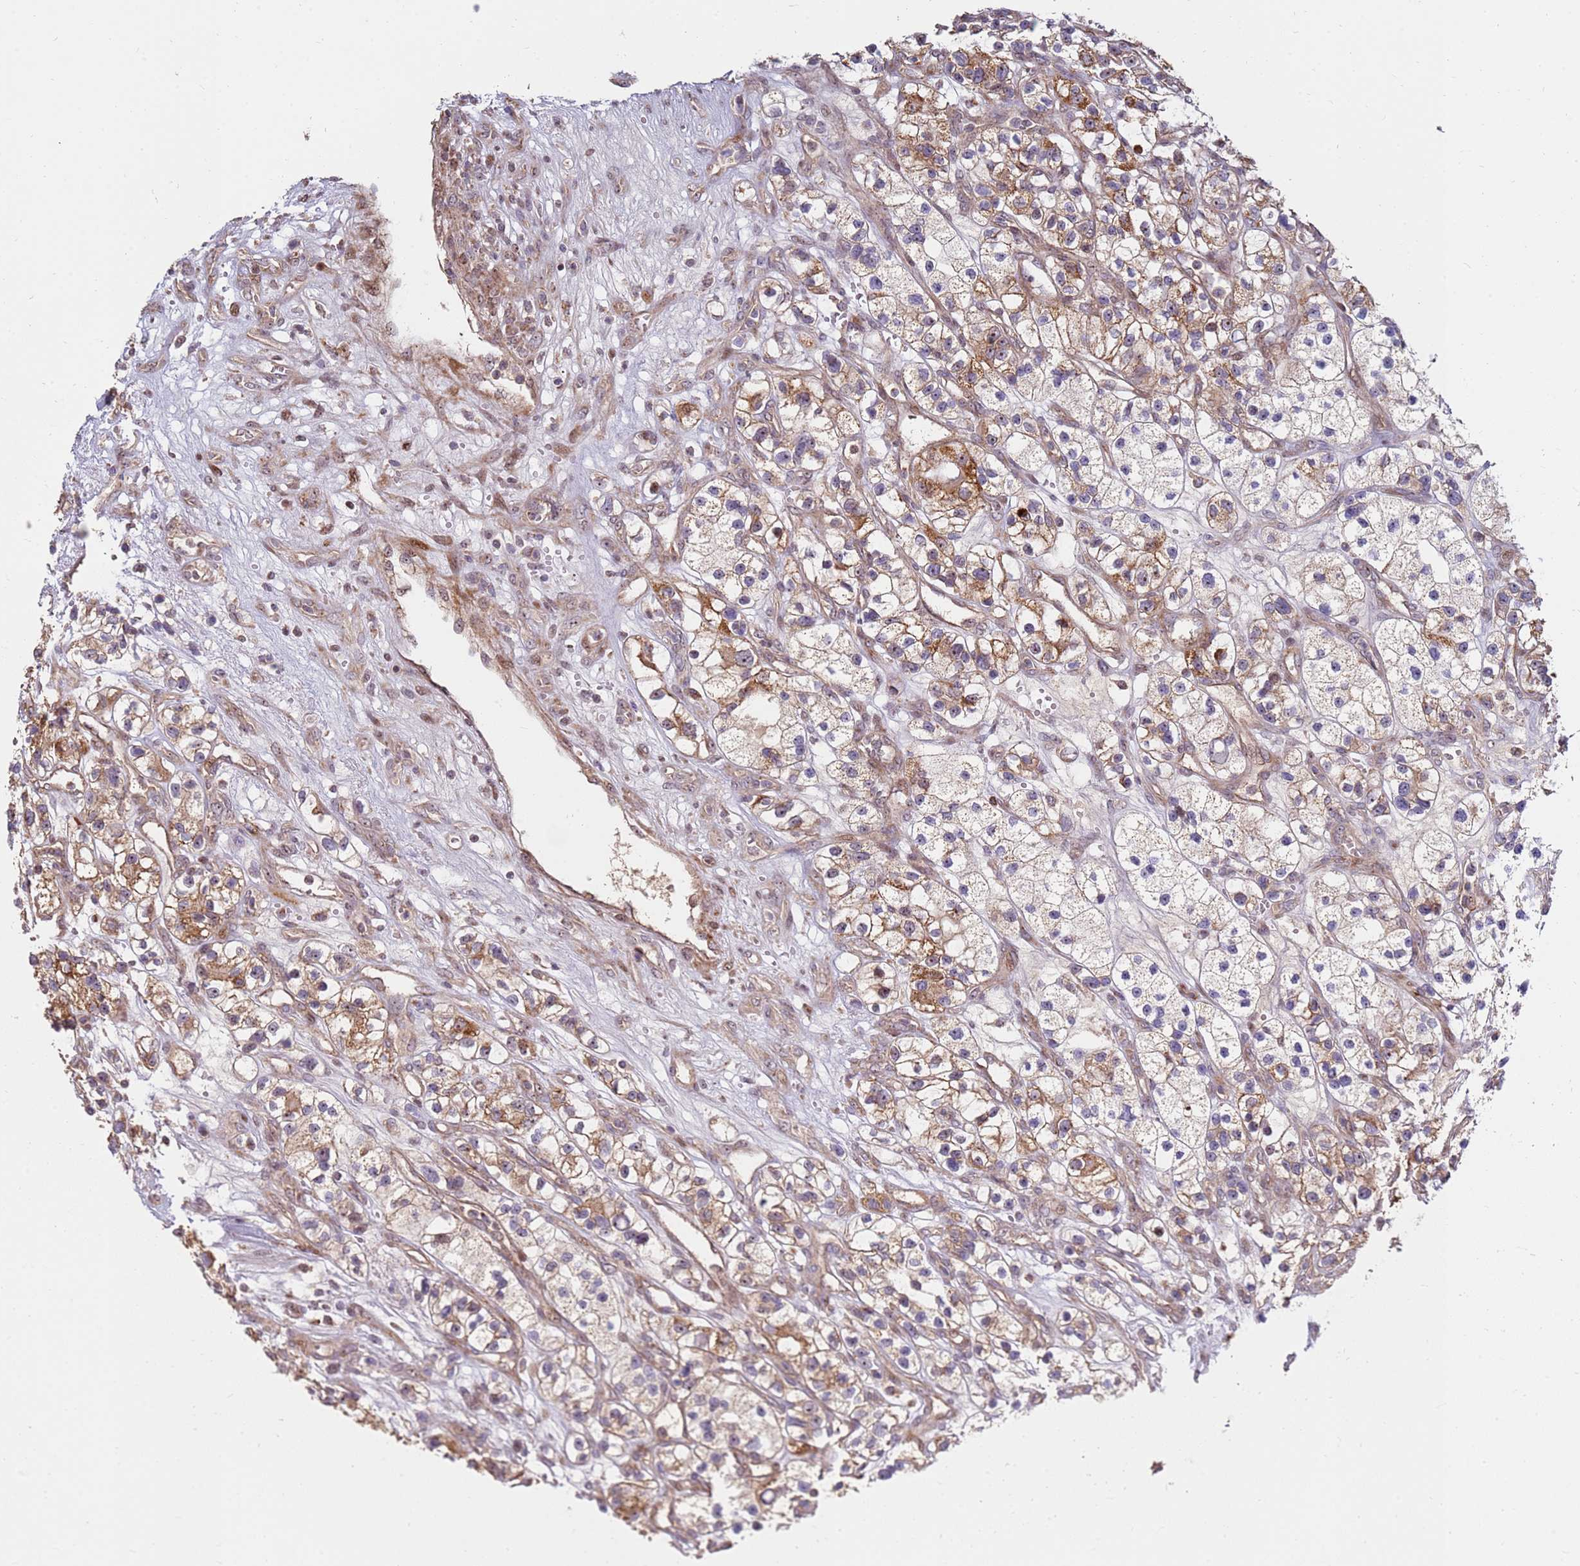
{"staining": {"intensity": "moderate", "quantity": ">75%", "location": "cytoplasmic/membranous"}, "tissue": "renal cancer", "cell_type": "Tumor cells", "image_type": "cancer", "snomed": [{"axis": "morphology", "description": "Adenocarcinoma, NOS"}, {"axis": "topography", "description": "Kidney"}], "caption": "Immunohistochemistry staining of renal cancer (adenocarcinoma), which demonstrates medium levels of moderate cytoplasmic/membranous positivity in about >75% of tumor cells indicating moderate cytoplasmic/membranous protein positivity. The staining was performed using DAB (brown) for protein detection and nuclei were counterstained in hematoxylin (blue).", "gene": "KIF25", "patient": {"sex": "female", "age": 57}}